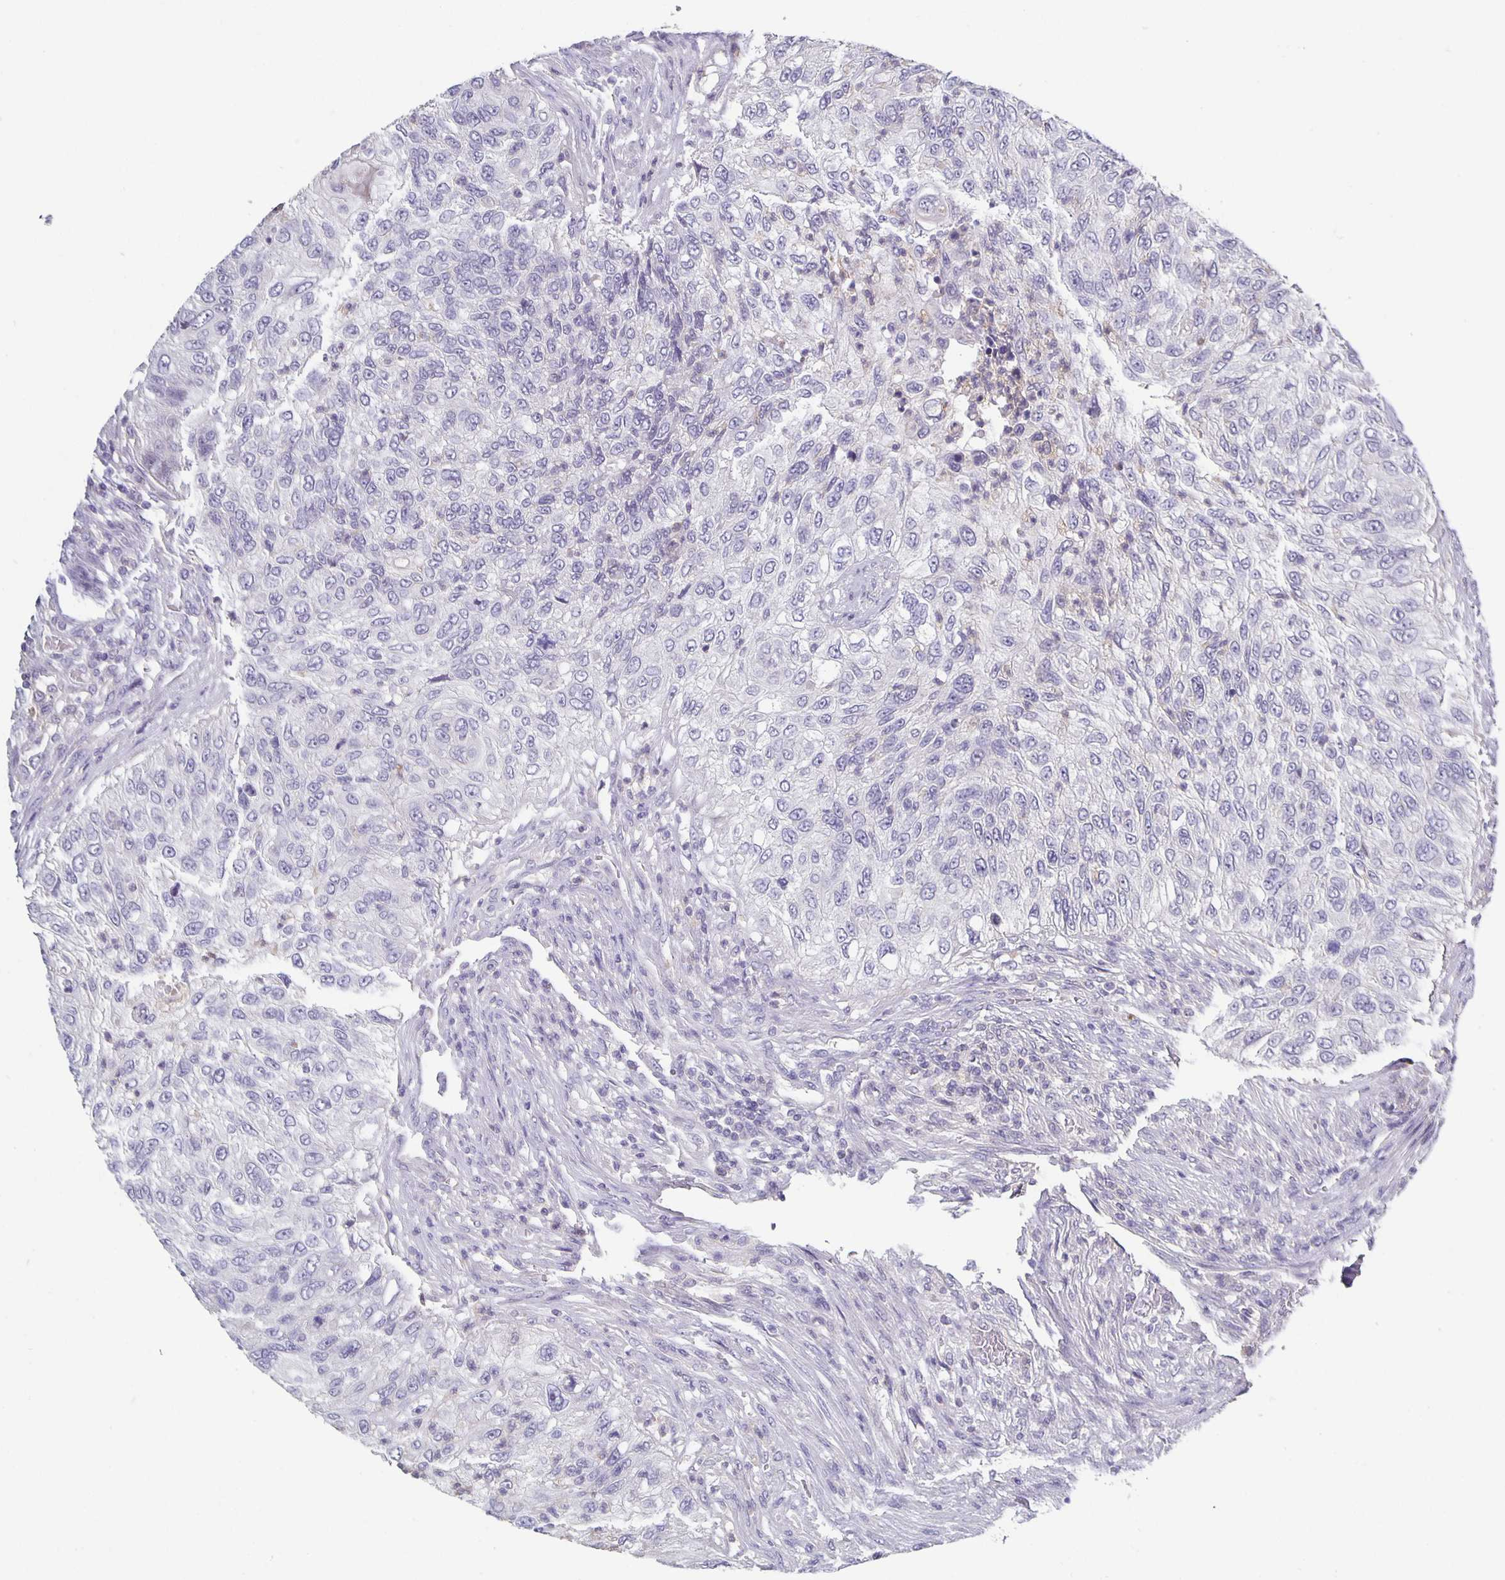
{"staining": {"intensity": "negative", "quantity": "none", "location": "none"}, "tissue": "urothelial cancer", "cell_type": "Tumor cells", "image_type": "cancer", "snomed": [{"axis": "morphology", "description": "Urothelial carcinoma, High grade"}, {"axis": "topography", "description": "Urinary bladder"}], "caption": "Immunohistochemistry histopathology image of neoplastic tissue: urothelial carcinoma (high-grade) stained with DAB exhibits no significant protein expression in tumor cells.", "gene": "GDF15", "patient": {"sex": "female", "age": 60}}